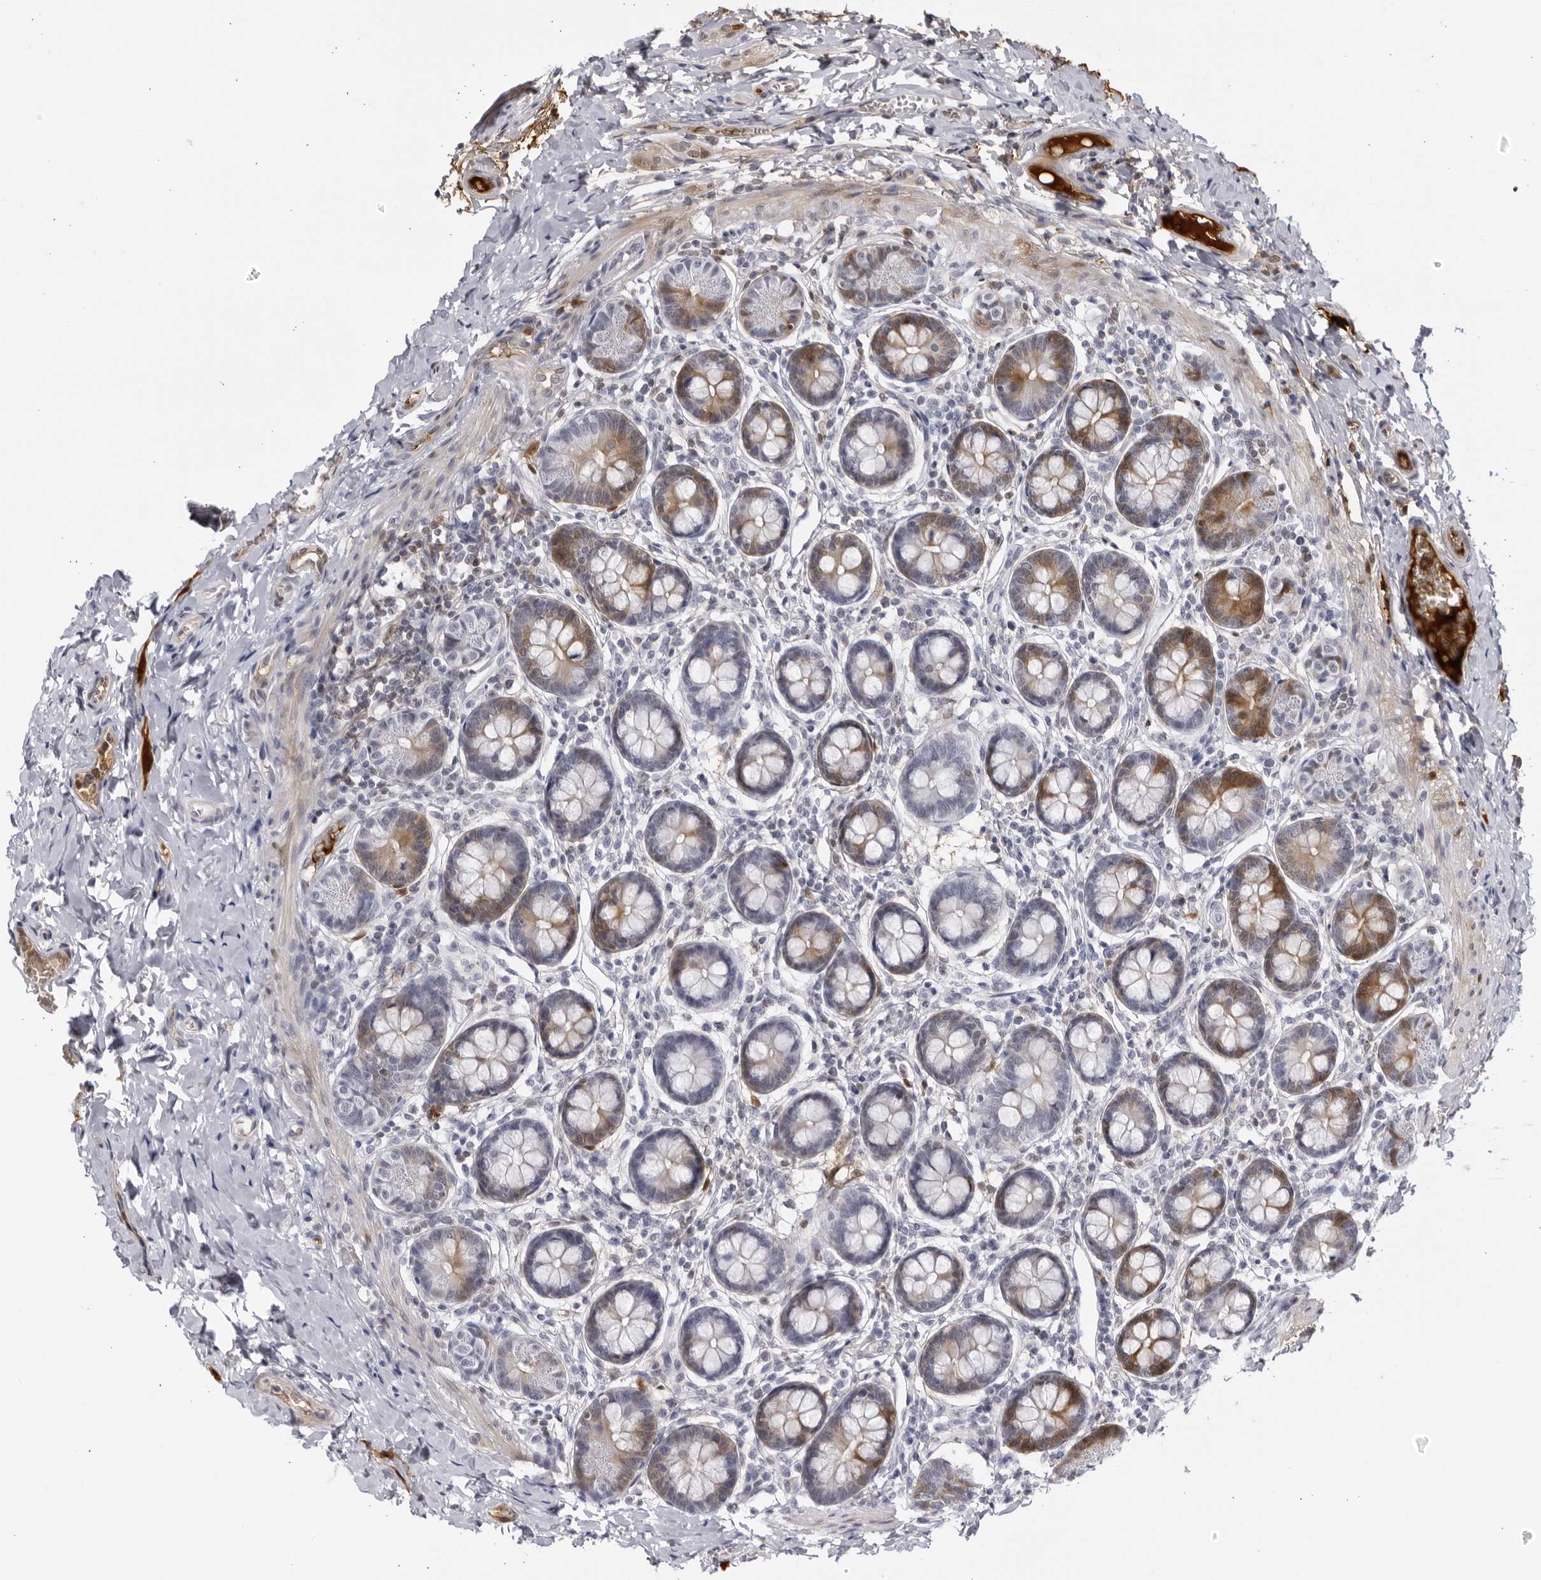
{"staining": {"intensity": "moderate", "quantity": "<25%", "location": "cytoplasmic/membranous"}, "tissue": "small intestine", "cell_type": "Glandular cells", "image_type": "normal", "snomed": [{"axis": "morphology", "description": "Normal tissue, NOS"}, {"axis": "topography", "description": "Small intestine"}], "caption": "Small intestine stained with DAB immunohistochemistry reveals low levels of moderate cytoplasmic/membranous staining in approximately <25% of glandular cells. The protein is shown in brown color, while the nuclei are stained blue.", "gene": "CNBD1", "patient": {"sex": "male", "age": 7}}